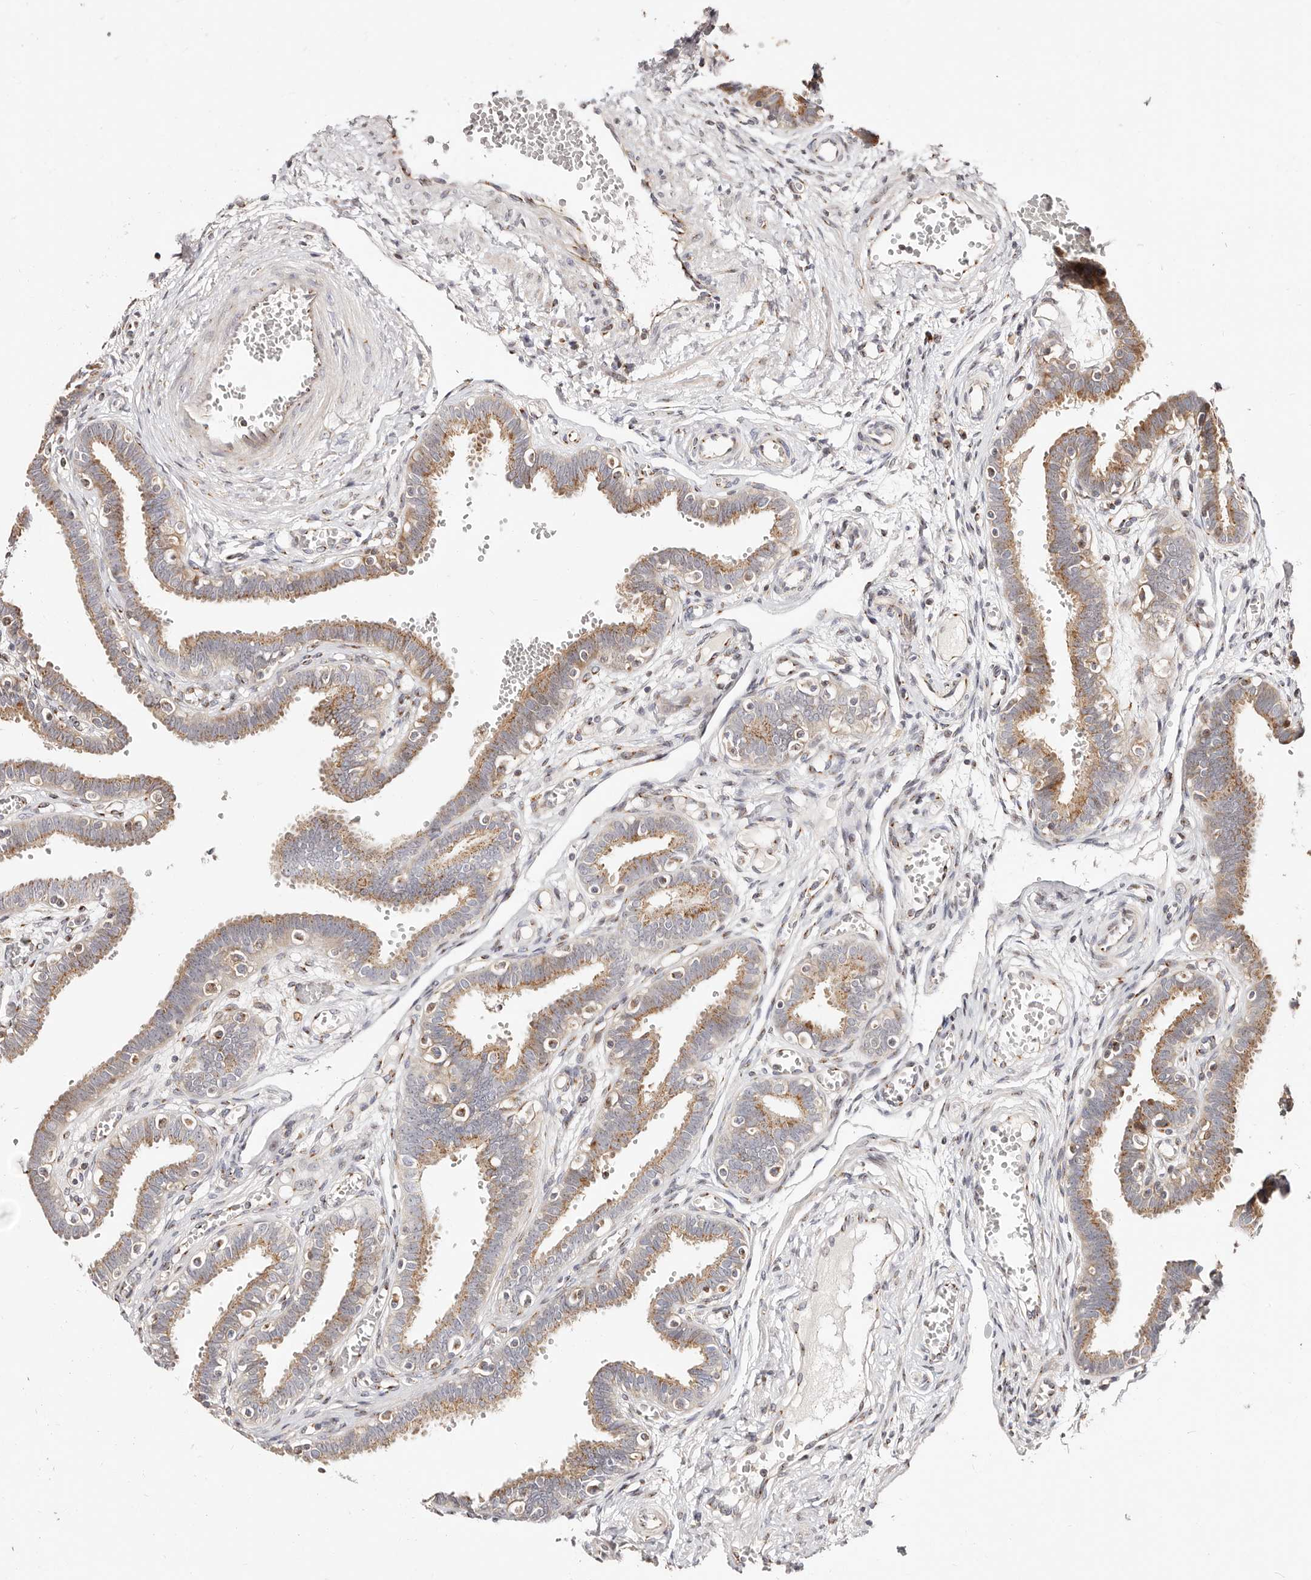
{"staining": {"intensity": "moderate", "quantity": ">75%", "location": "cytoplasmic/membranous"}, "tissue": "fallopian tube", "cell_type": "Glandular cells", "image_type": "normal", "snomed": [{"axis": "morphology", "description": "Normal tissue, NOS"}, {"axis": "topography", "description": "Fallopian tube"}, {"axis": "topography", "description": "Placenta"}], "caption": "Protein expression analysis of benign fallopian tube shows moderate cytoplasmic/membranous staining in about >75% of glandular cells.", "gene": "MAPK6", "patient": {"sex": "female", "age": 32}}